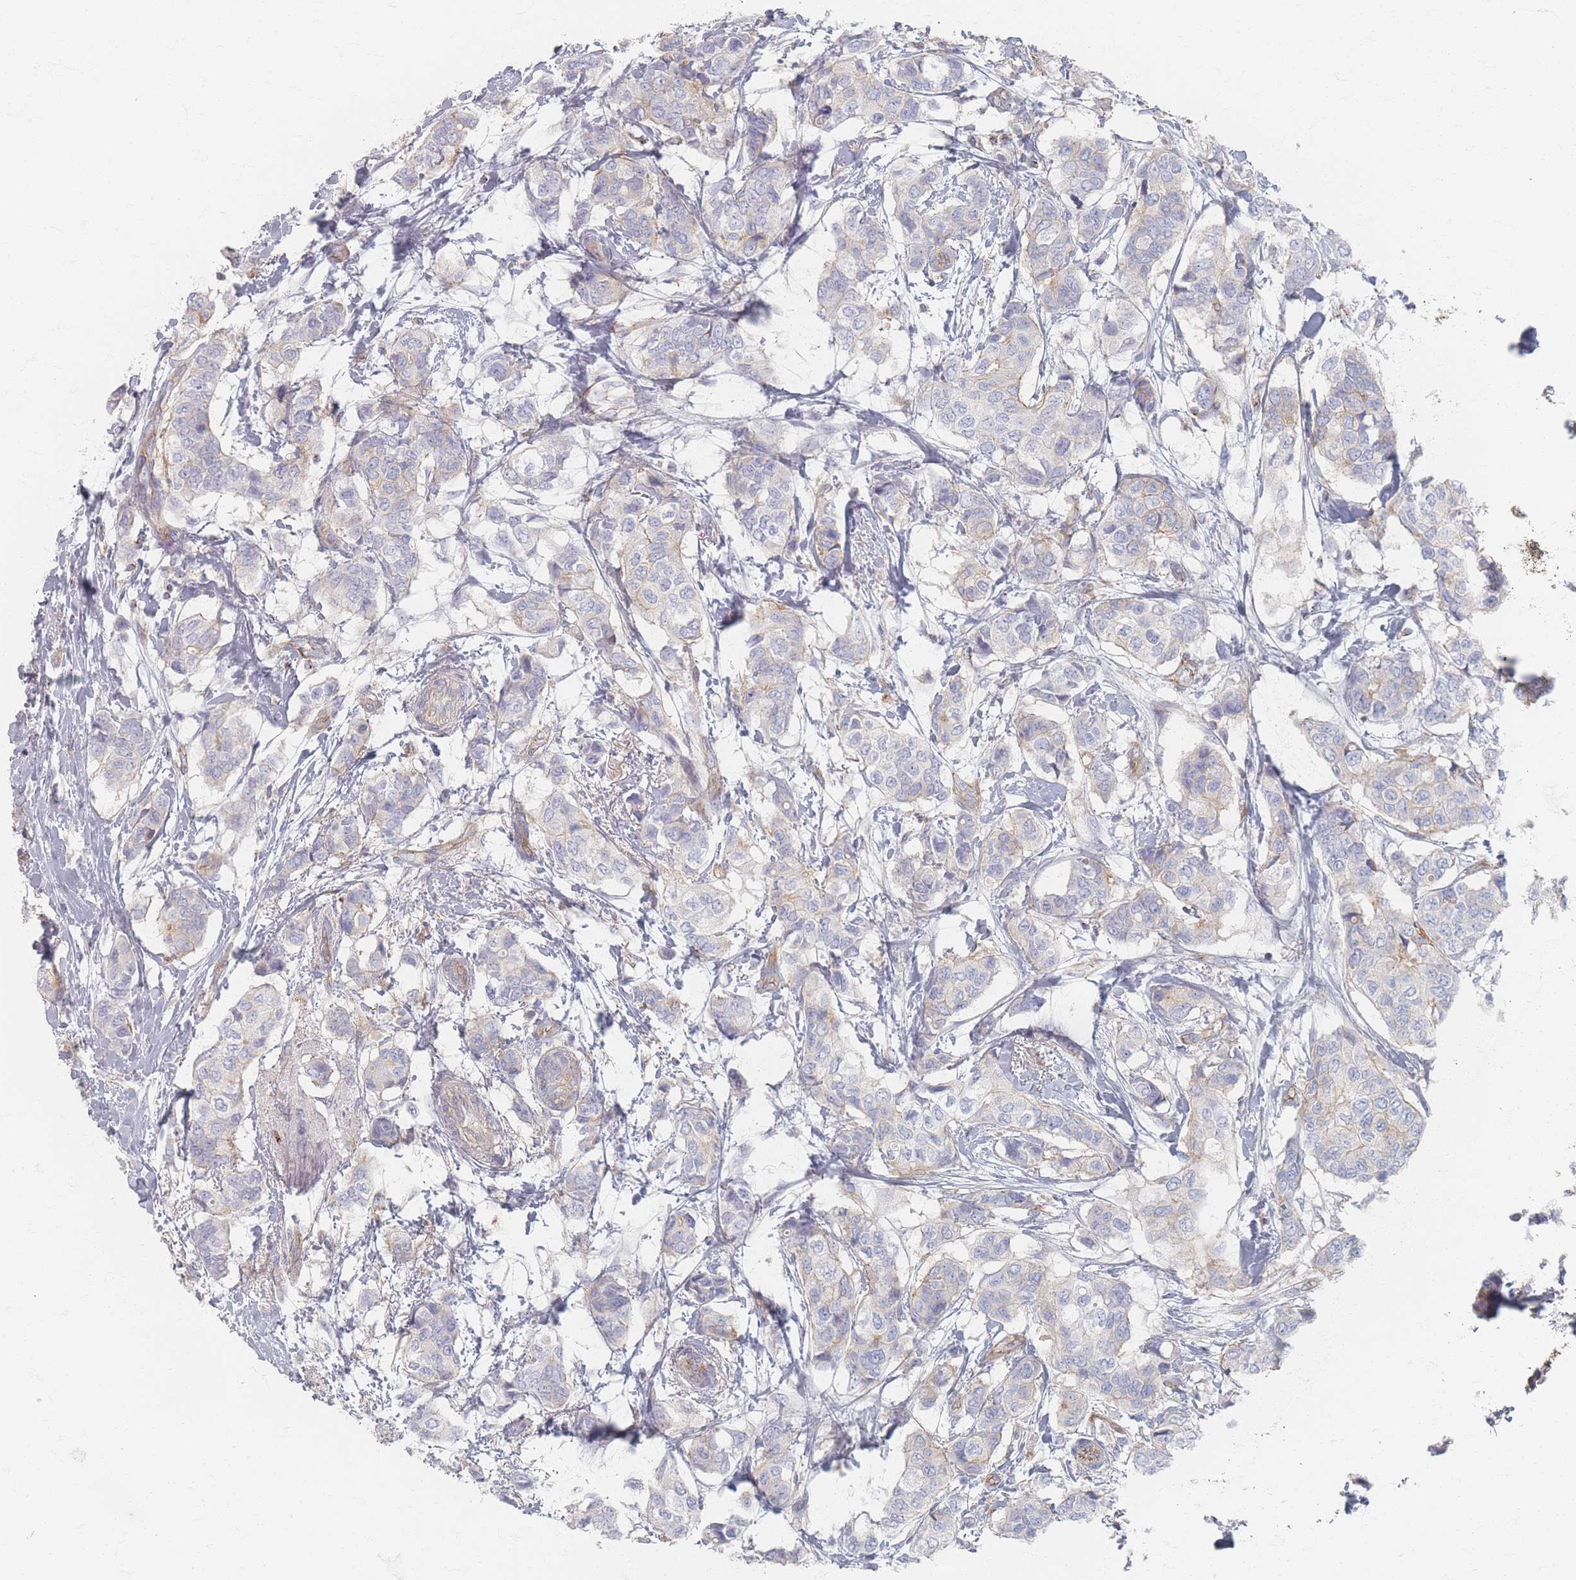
{"staining": {"intensity": "negative", "quantity": "none", "location": "none"}, "tissue": "breast cancer", "cell_type": "Tumor cells", "image_type": "cancer", "snomed": [{"axis": "morphology", "description": "Lobular carcinoma"}, {"axis": "topography", "description": "Breast"}], "caption": "This is an immunohistochemistry image of breast cancer (lobular carcinoma). There is no staining in tumor cells.", "gene": "GNB1", "patient": {"sex": "female", "age": 51}}